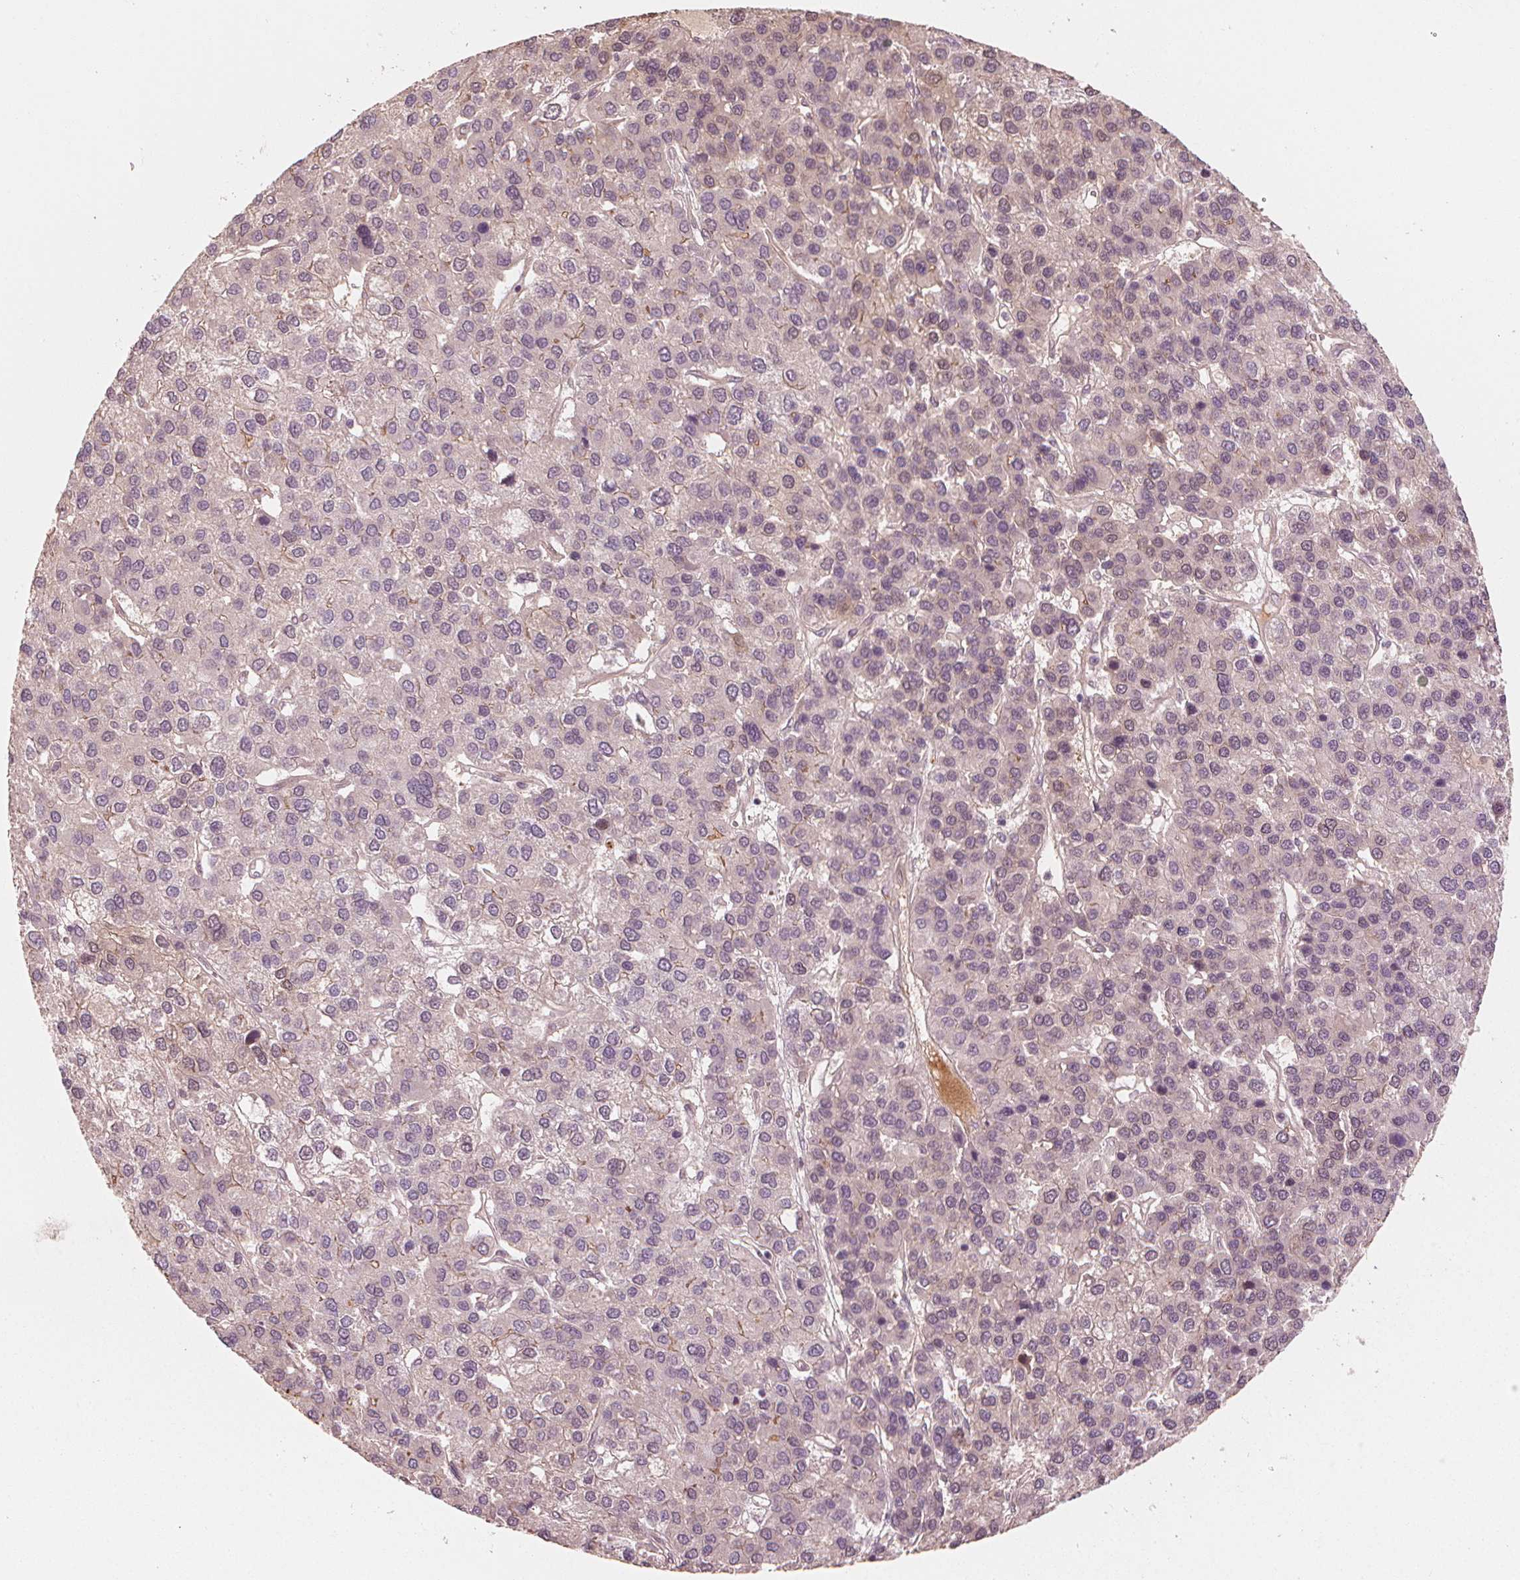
{"staining": {"intensity": "negative", "quantity": "none", "location": "none"}, "tissue": "liver cancer", "cell_type": "Tumor cells", "image_type": "cancer", "snomed": [{"axis": "morphology", "description": "Carcinoma, Hepatocellular, NOS"}, {"axis": "topography", "description": "Liver"}], "caption": "A micrograph of liver cancer (hepatocellular carcinoma) stained for a protein exhibits no brown staining in tumor cells.", "gene": "CLBA1", "patient": {"sex": "female", "age": 41}}